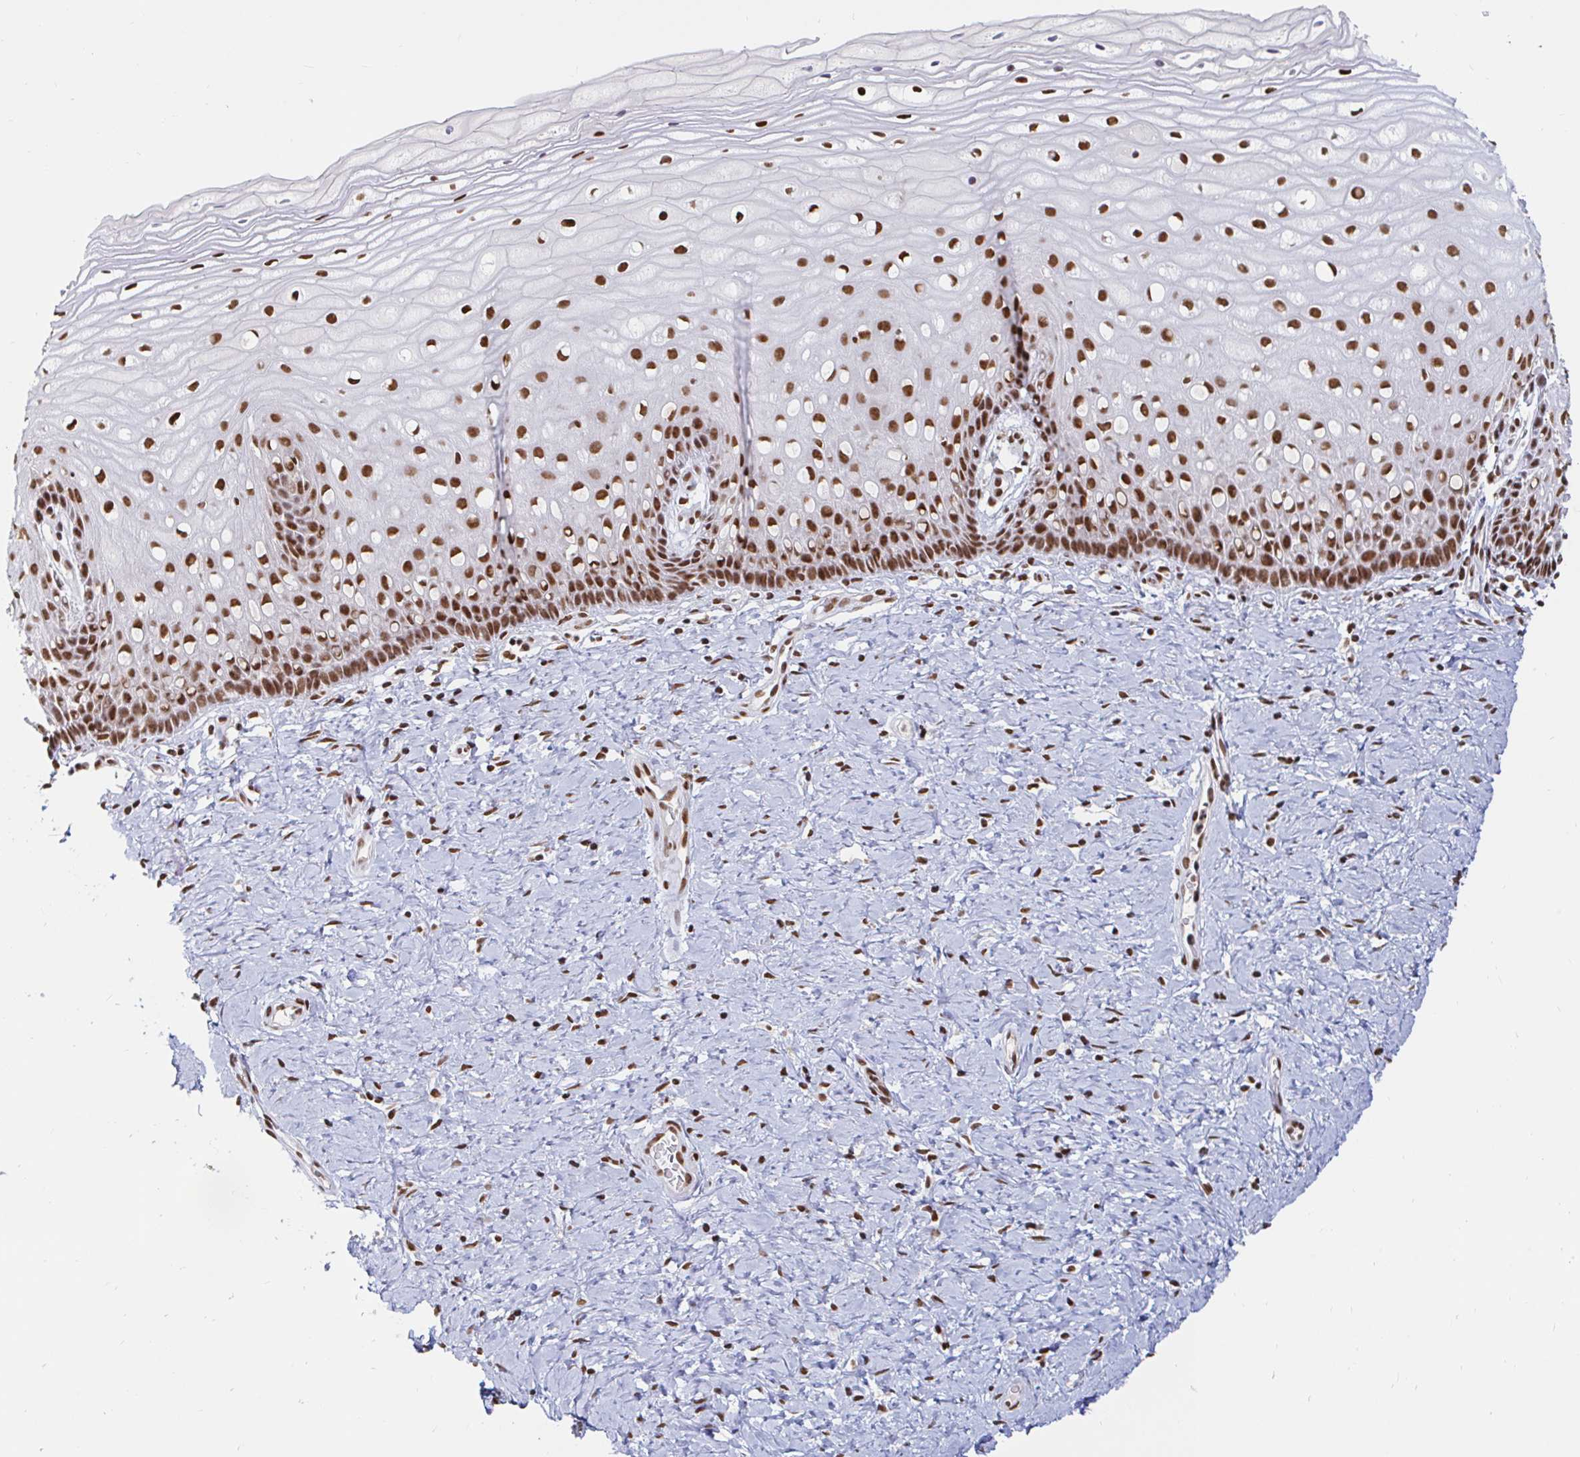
{"staining": {"intensity": "strong", "quantity": ">75%", "location": "nuclear"}, "tissue": "cervix", "cell_type": "Glandular cells", "image_type": "normal", "snomed": [{"axis": "morphology", "description": "Normal tissue, NOS"}, {"axis": "topography", "description": "Cervix"}], "caption": "Glandular cells display high levels of strong nuclear staining in about >75% of cells in unremarkable cervix.", "gene": "RBMXL1", "patient": {"sex": "female", "age": 37}}